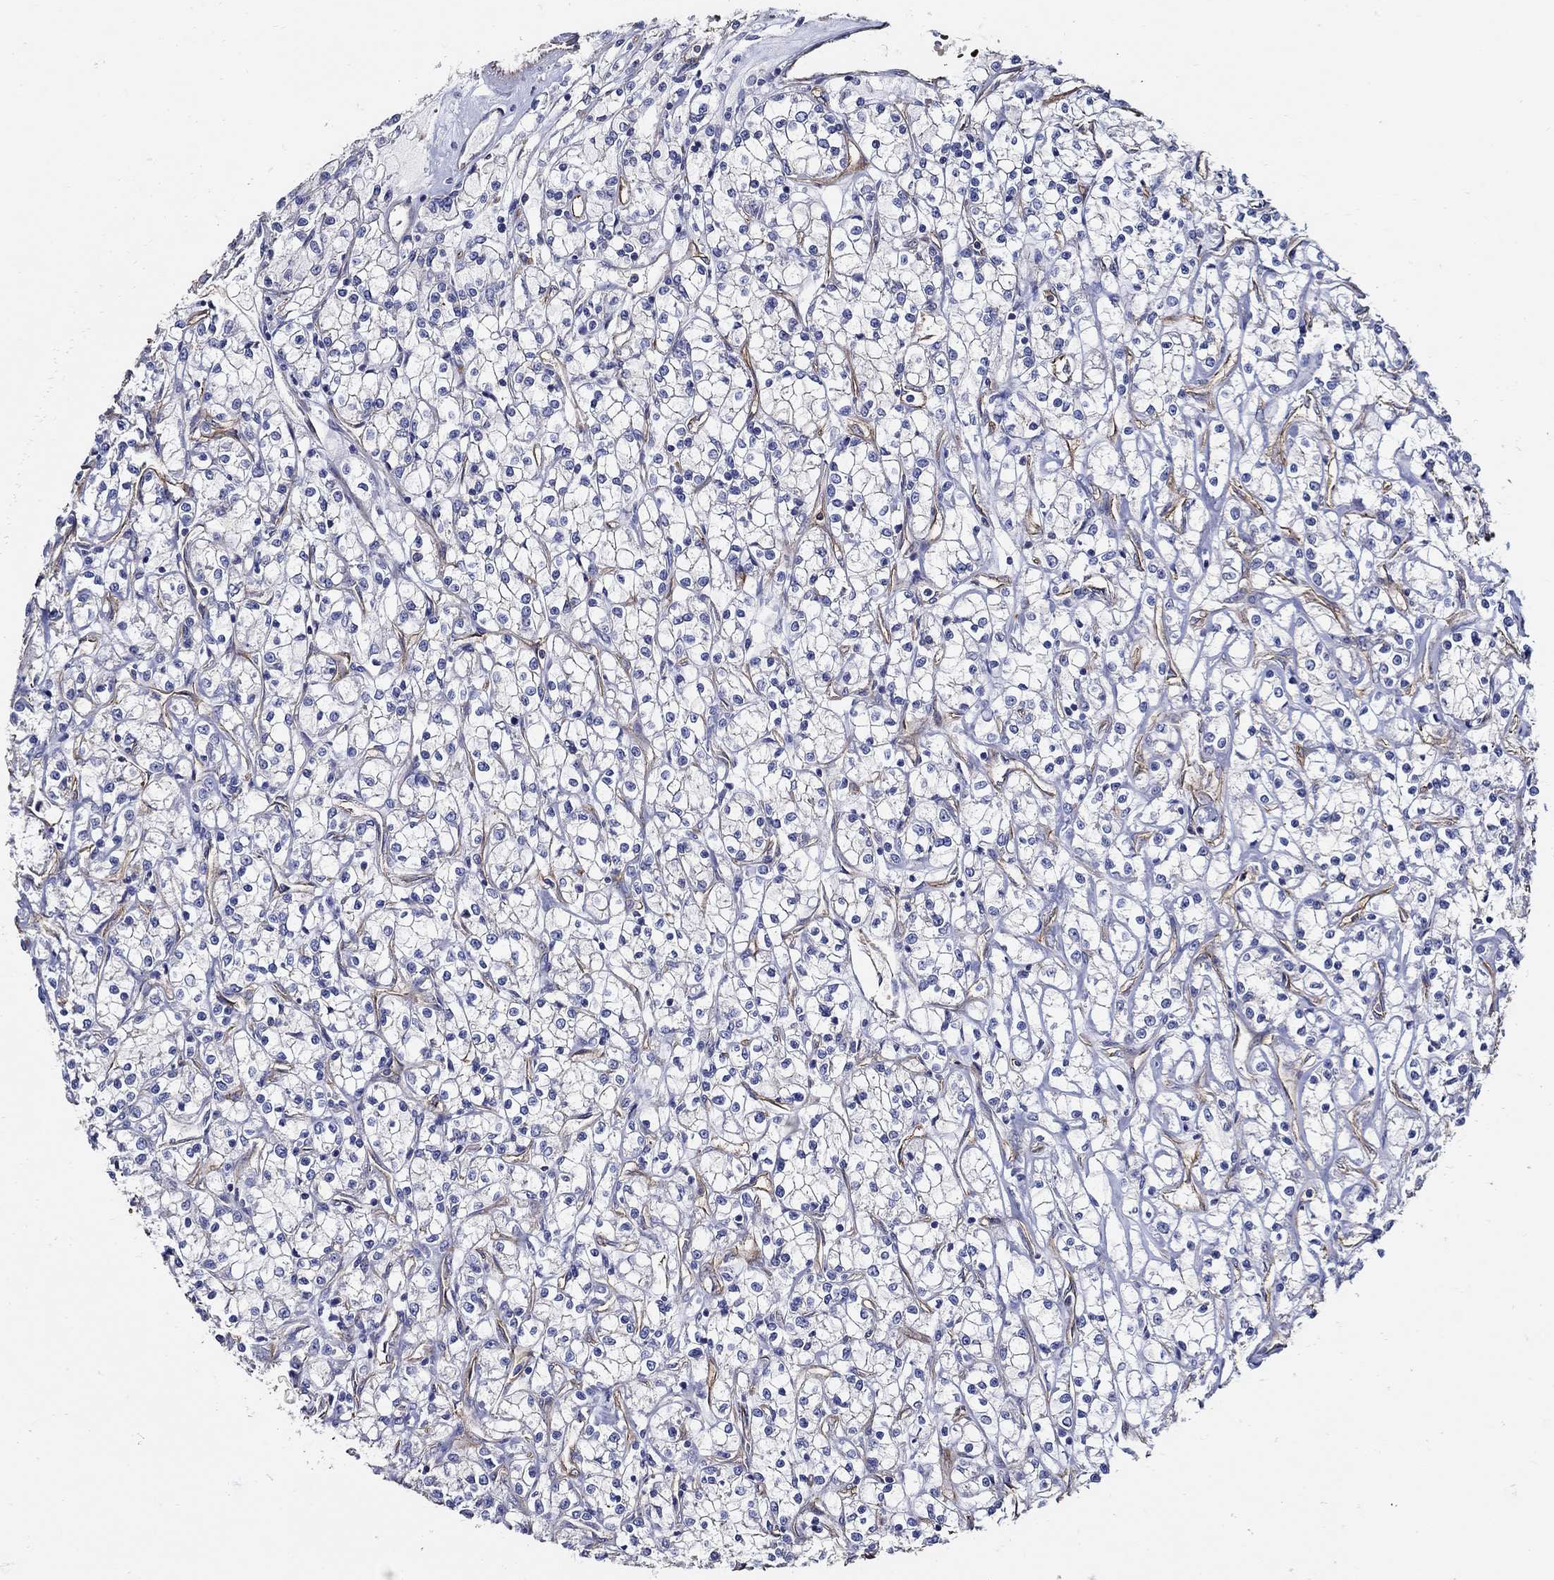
{"staining": {"intensity": "negative", "quantity": "none", "location": "none"}, "tissue": "renal cancer", "cell_type": "Tumor cells", "image_type": "cancer", "snomed": [{"axis": "morphology", "description": "Adenocarcinoma, NOS"}, {"axis": "topography", "description": "Kidney"}], "caption": "Adenocarcinoma (renal) stained for a protein using immunohistochemistry (IHC) demonstrates no staining tumor cells.", "gene": "APBB3", "patient": {"sex": "female", "age": 59}}